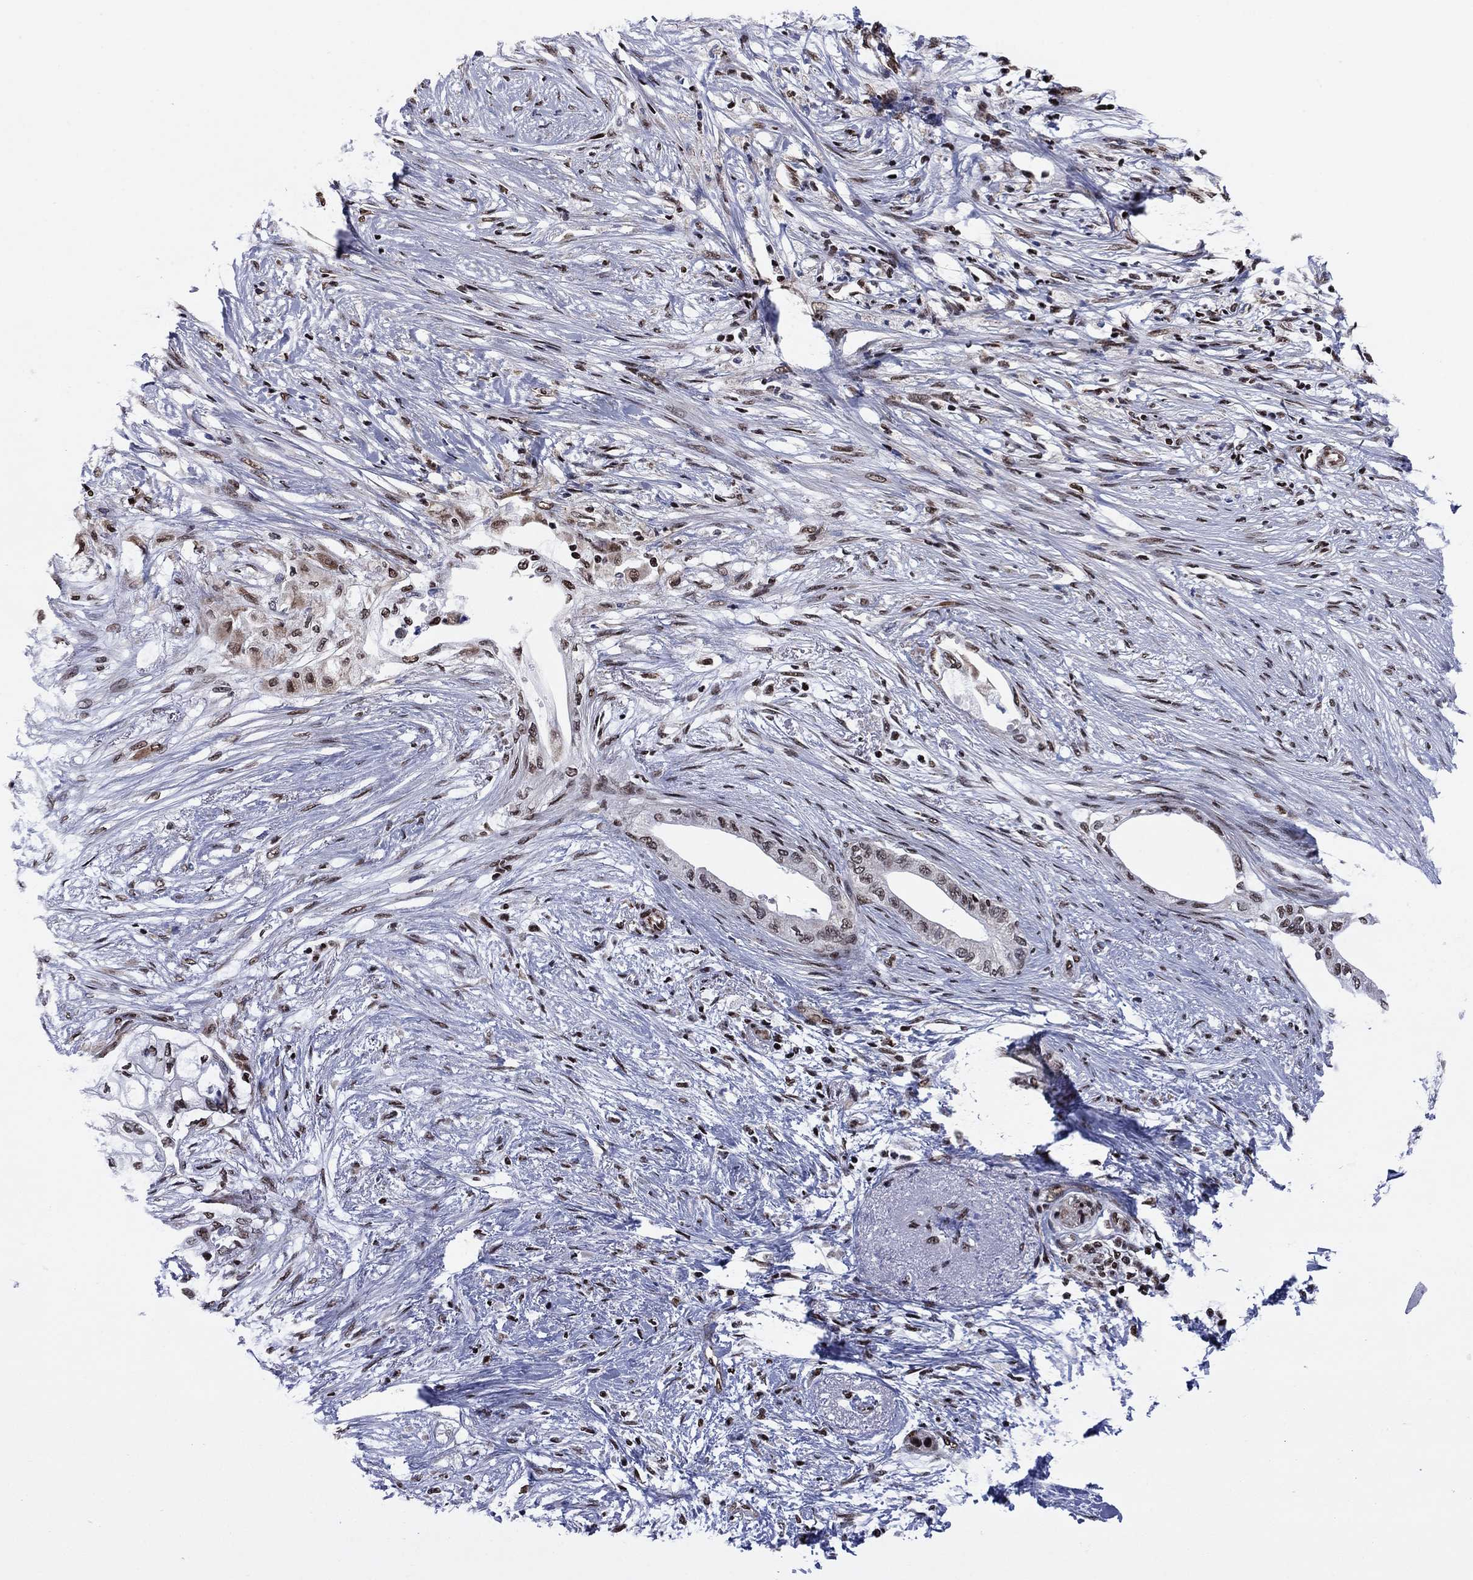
{"staining": {"intensity": "moderate", "quantity": "25%-75%", "location": "cytoplasmic/membranous,nuclear"}, "tissue": "pancreatic cancer", "cell_type": "Tumor cells", "image_type": "cancer", "snomed": [{"axis": "morphology", "description": "Normal tissue, NOS"}, {"axis": "morphology", "description": "Adenocarcinoma, NOS"}, {"axis": "topography", "description": "Pancreas"}, {"axis": "topography", "description": "Duodenum"}], "caption": "Pancreatic cancer stained with DAB (3,3'-diaminobenzidine) immunohistochemistry (IHC) demonstrates medium levels of moderate cytoplasmic/membranous and nuclear expression in approximately 25%-75% of tumor cells. Ihc stains the protein of interest in brown and the nuclei are stained blue.", "gene": "N4BP2", "patient": {"sex": "female", "age": 60}}